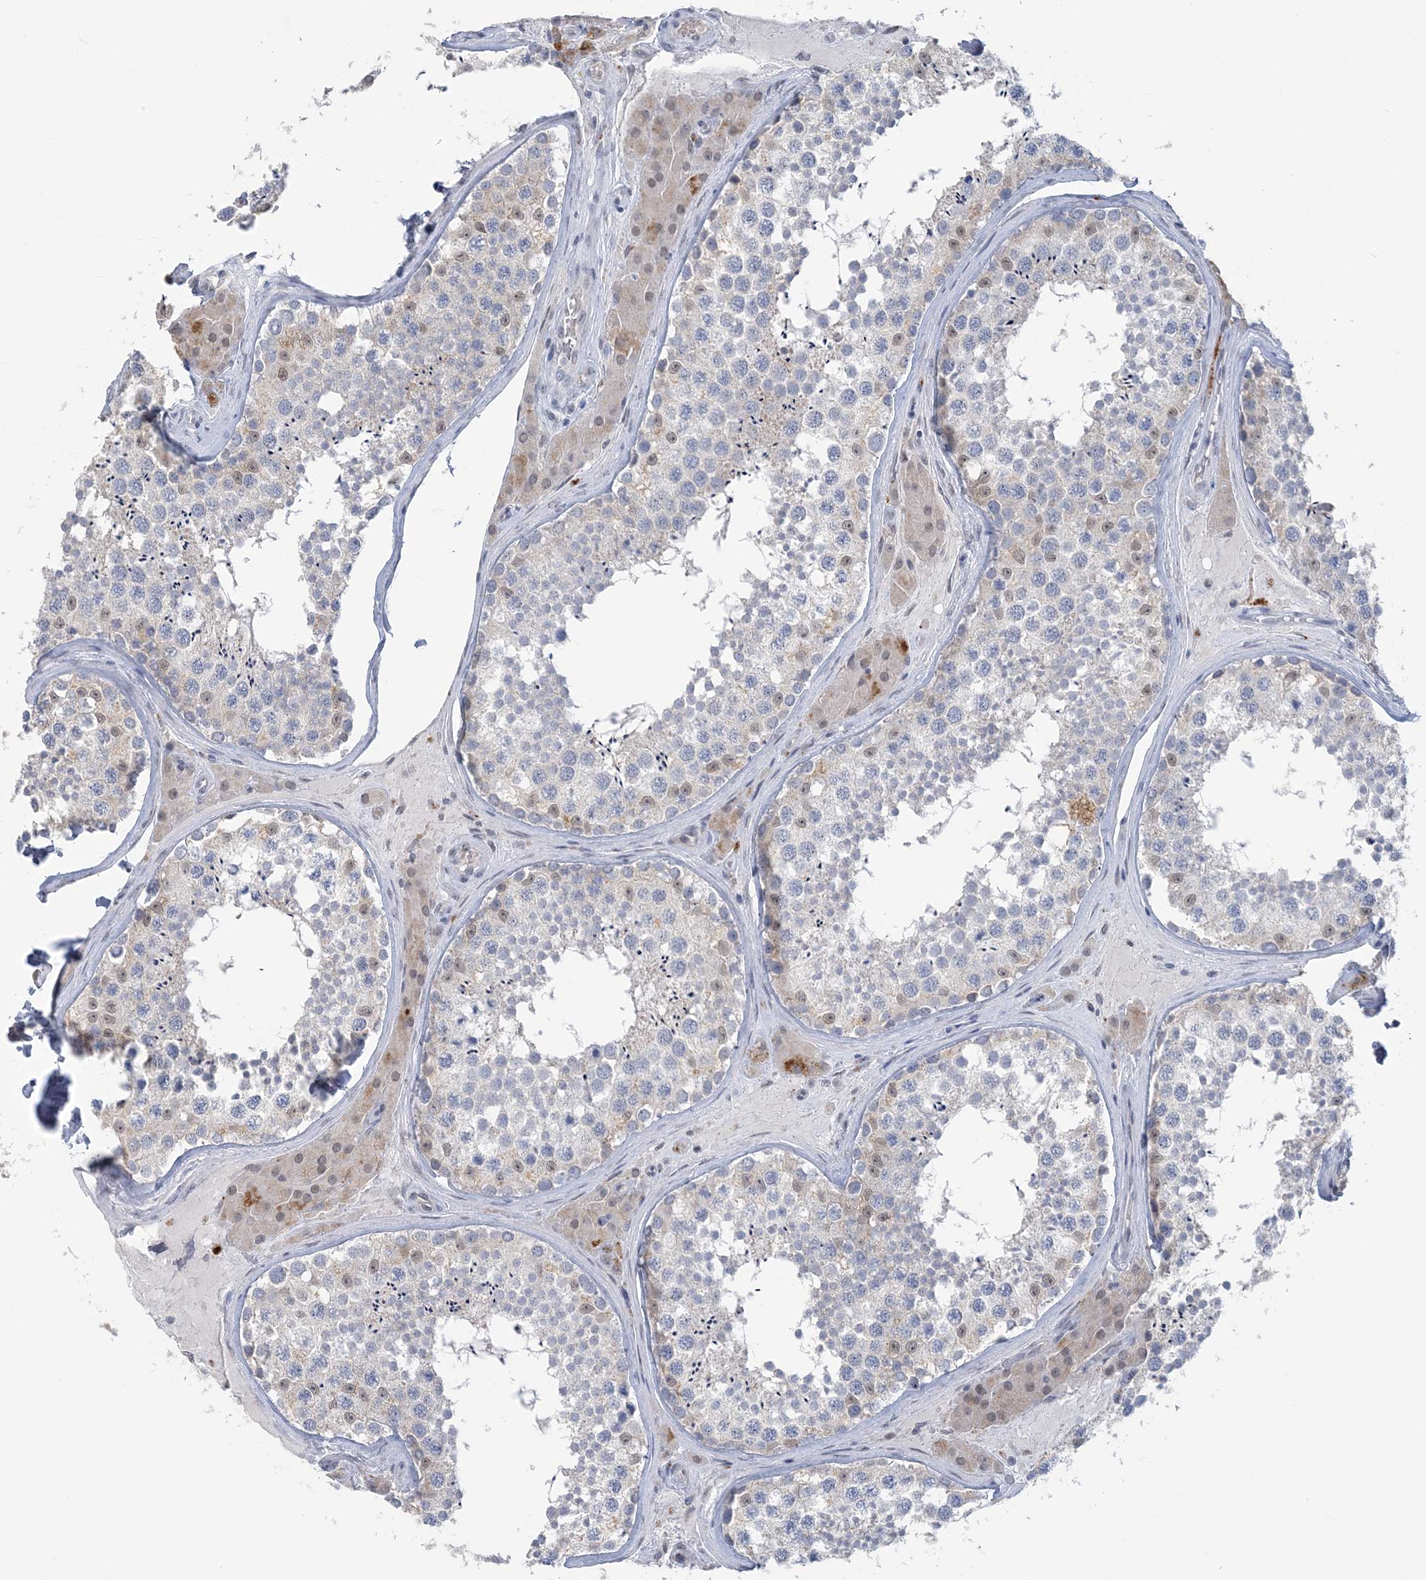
{"staining": {"intensity": "weak", "quantity": "<25%", "location": "nuclear"}, "tissue": "testis", "cell_type": "Cells in seminiferous ducts", "image_type": "normal", "snomed": [{"axis": "morphology", "description": "Normal tissue, NOS"}, {"axis": "topography", "description": "Testis"}], "caption": "Immunohistochemistry histopathology image of benign testis: human testis stained with DAB shows no significant protein expression in cells in seminiferous ducts.", "gene": "ZBTB7A", "patient": {"sex": "male", "age": 46}}